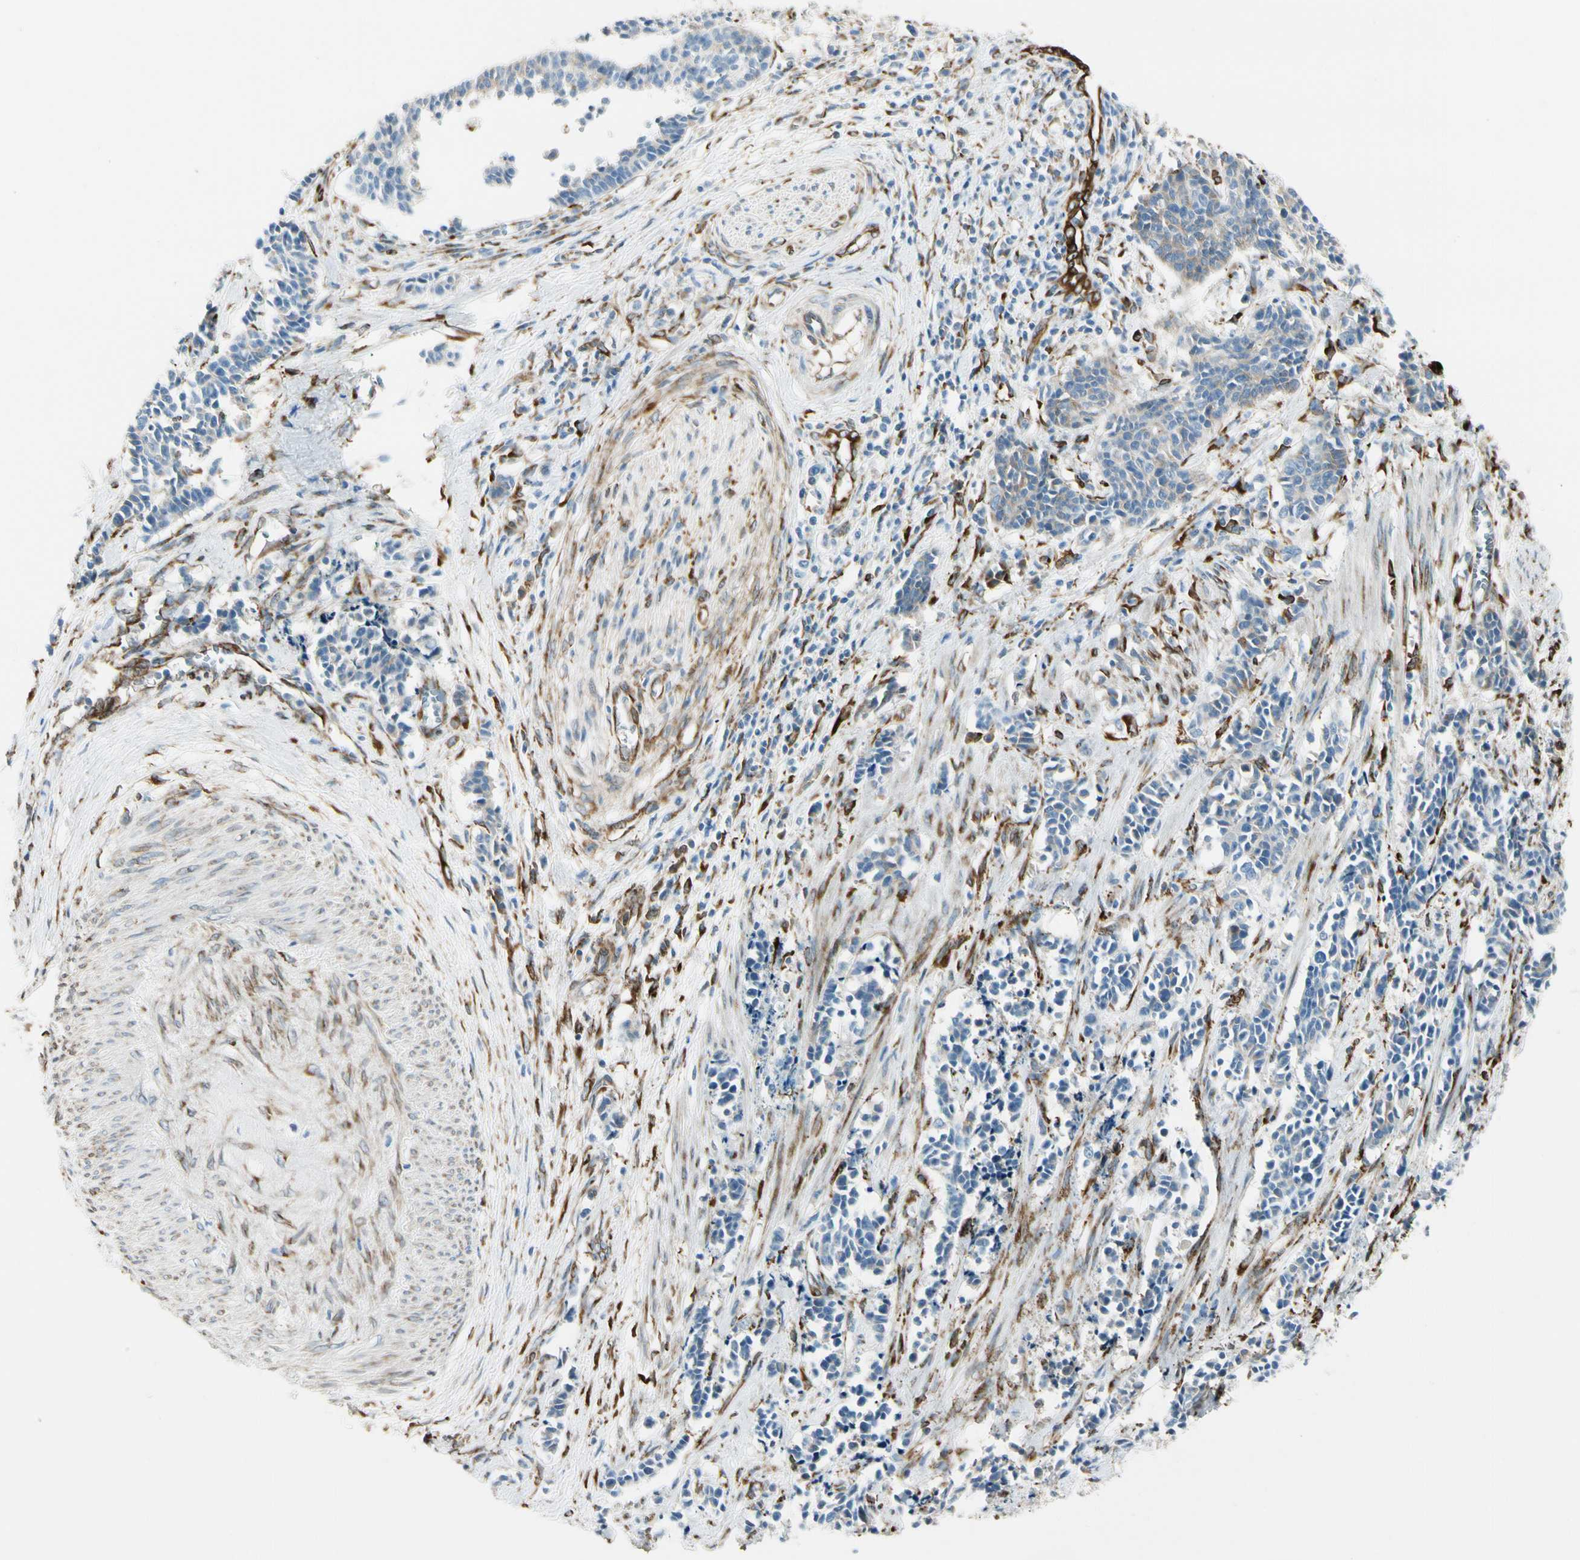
{"staining": {"intensity": "weak", "quantity": "25%-75%", "location": "cytoplasmic/membranous"}, "tissue": "cervical cancer", "cell_type": "Tumor cells", "image_type": "cancer", "snomed": [{"axis": "morphology", "description": "Squamous cell carcinoma, NOS"}, {"axis": "topography", "description": "Cervix"}], "caption": "Cervical cancer (squamous cell carcinoma) stained for a protein demonstrates weak cytoplasmic/membranous positivity in tumor cells.", "gene": "FKBP7", "patient": {"sex": "female", "age": 35}}